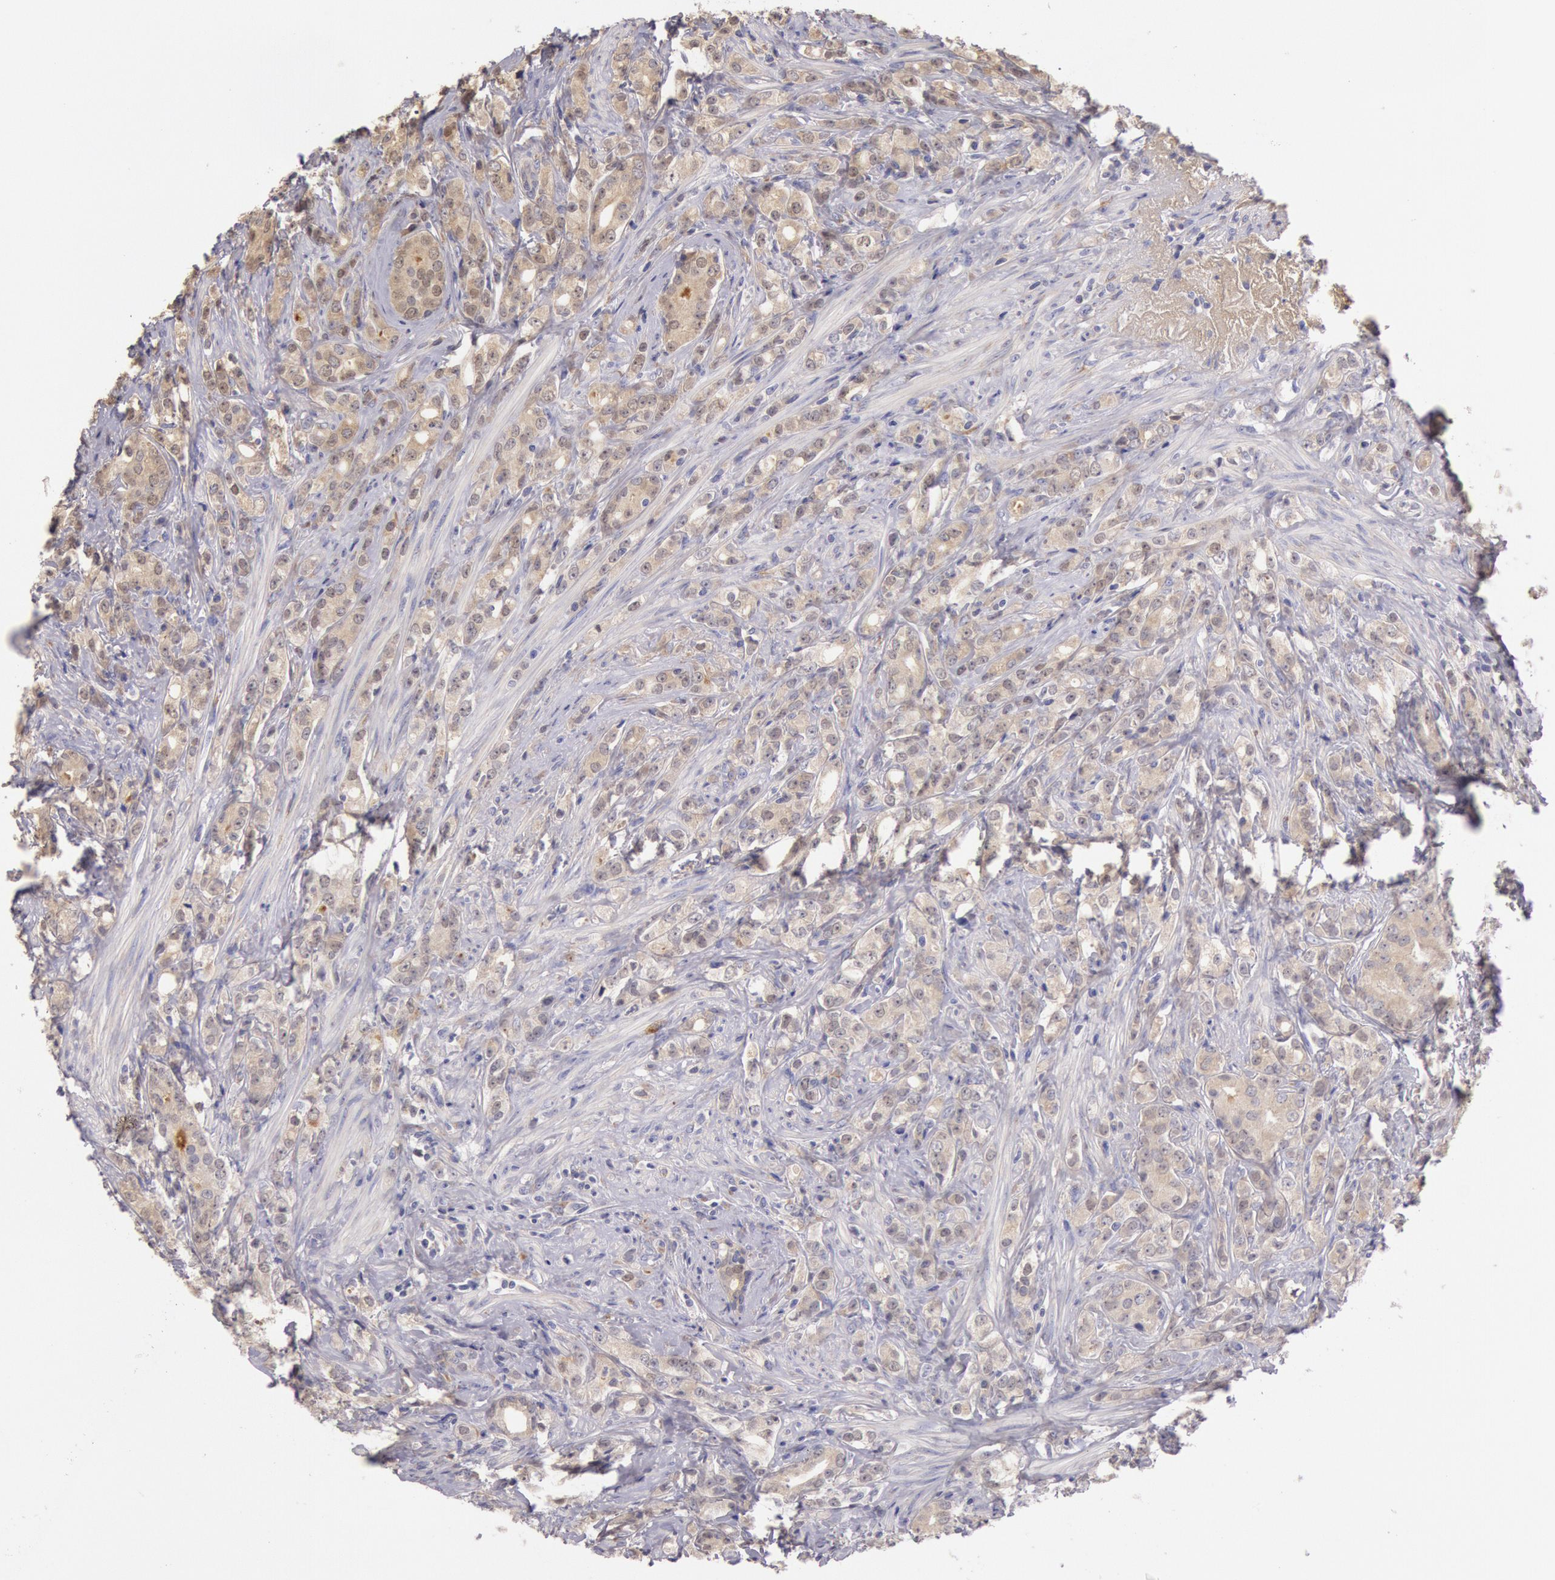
{"staining": {"intensity": "negative", "quantity": "none", "location": "none"}, "tissue": "prostate cancer", "cell_type": "Tumor cells", "image_type": "cancer", "snomed": [{"axis": "morphology", "description": "Adenocarcinoma, Medium grade"}, {"axis": "topography", "description": "Prostate"}], "caption": "High magnification brightfield microscopy of adenocarcinoma (medium-grade) (prostate) stained with DAB (brown) and counterstained with hematoxylin (blue): tumor cells show no significant expression.", "gene": "C1R", "patient": {"sex": "male", "age": 59}}